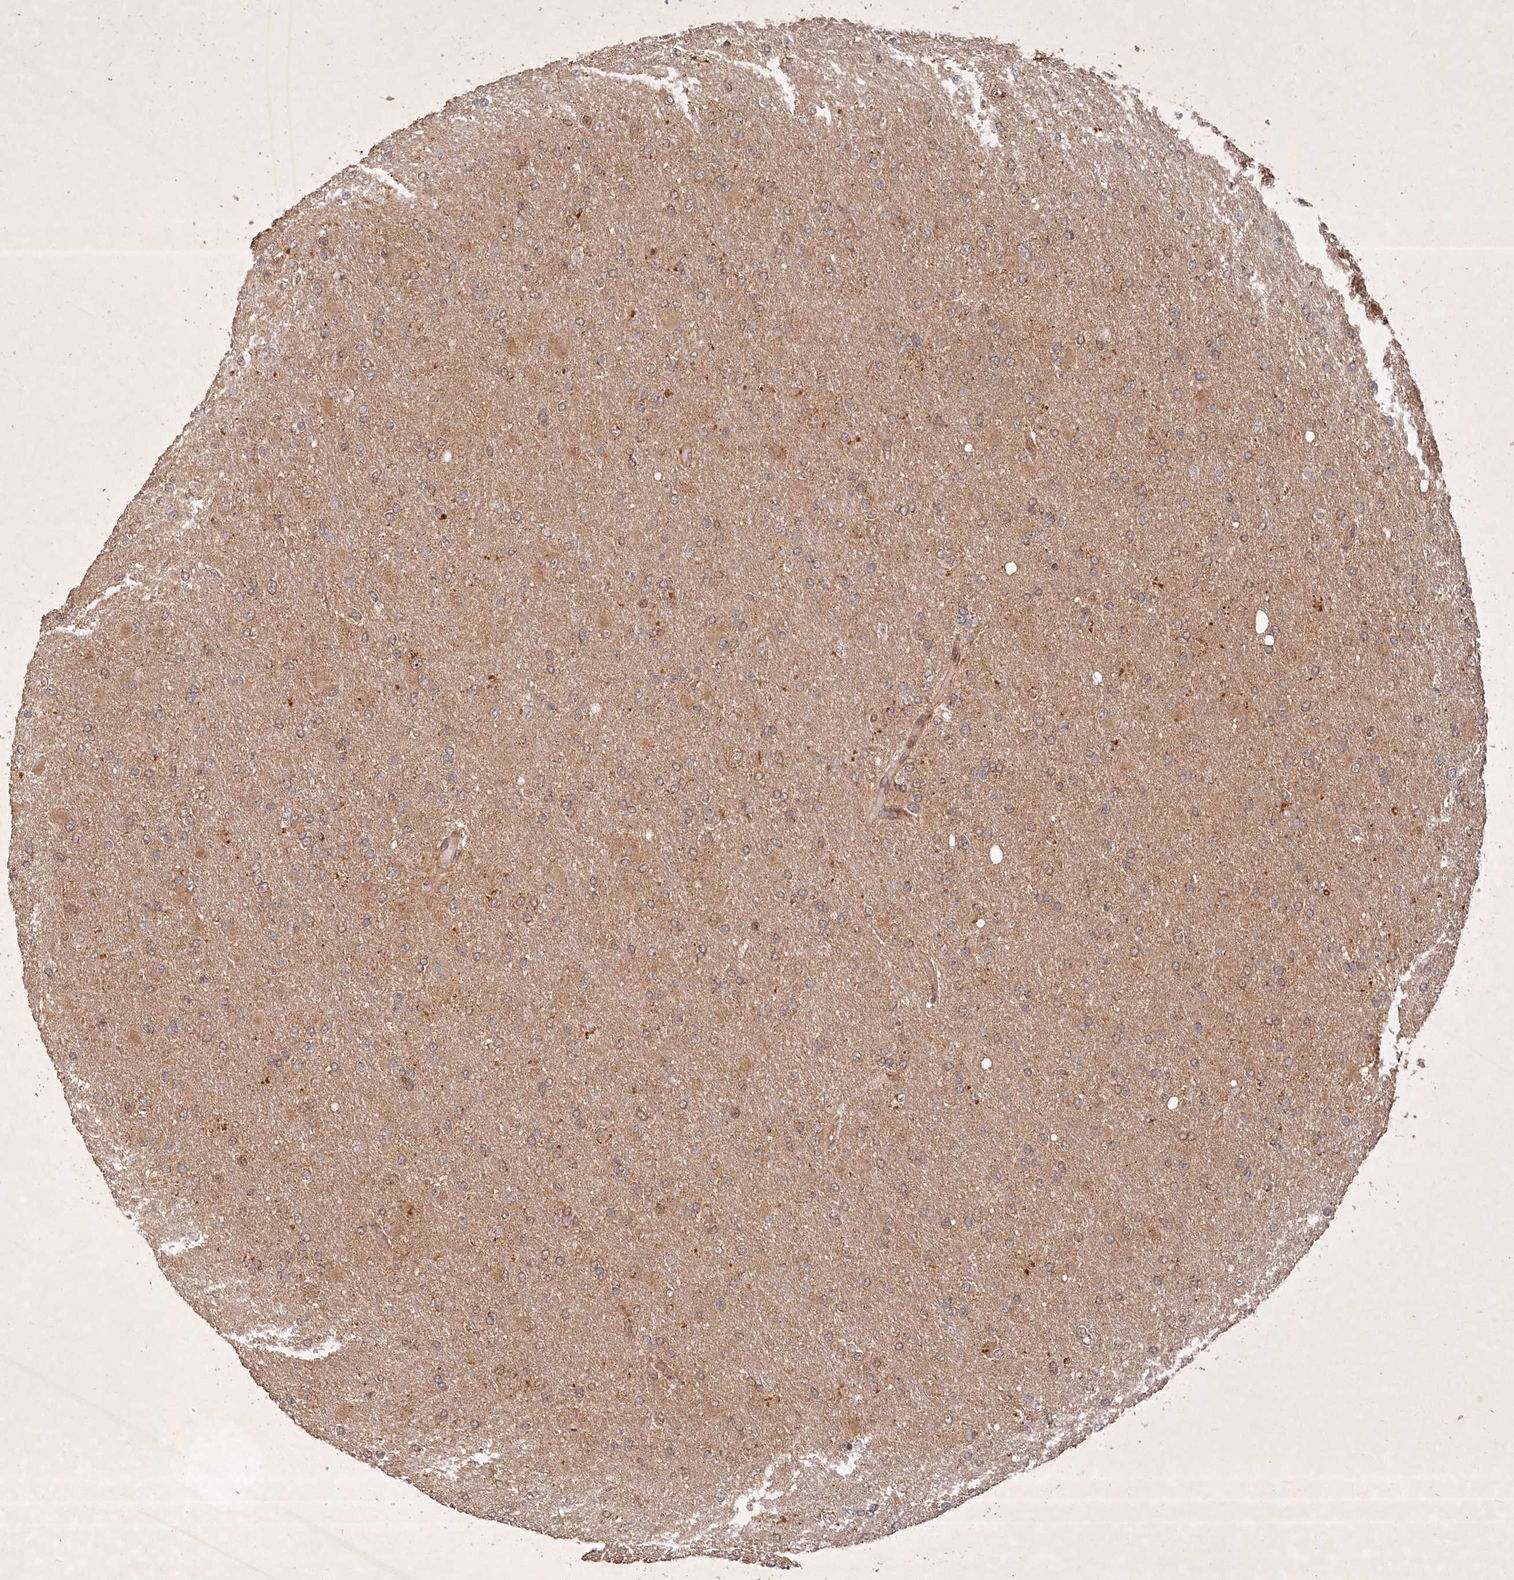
{"staining": {"intensity": "weak", "quantity": ">75%", "location": "cytoplasmic/membranous"}, "tissue": "glioma", "cell_type": "Tumor cells", "image_type": "cancer", "snomed": [{"axis": "morphology", "description": "Glioma, malignant, High grade"}, {"axis": "topography", "description": "Cerebral cortex"}], "caption": "DAB immunohistochemical staining of human malignant glioma (high-grade) exhibits weak cytoplasmic/membranous protein staining in about >75% of tumor cells.", "gene": "UNC93A", "patient": {"sex": "female", "age": 36}}